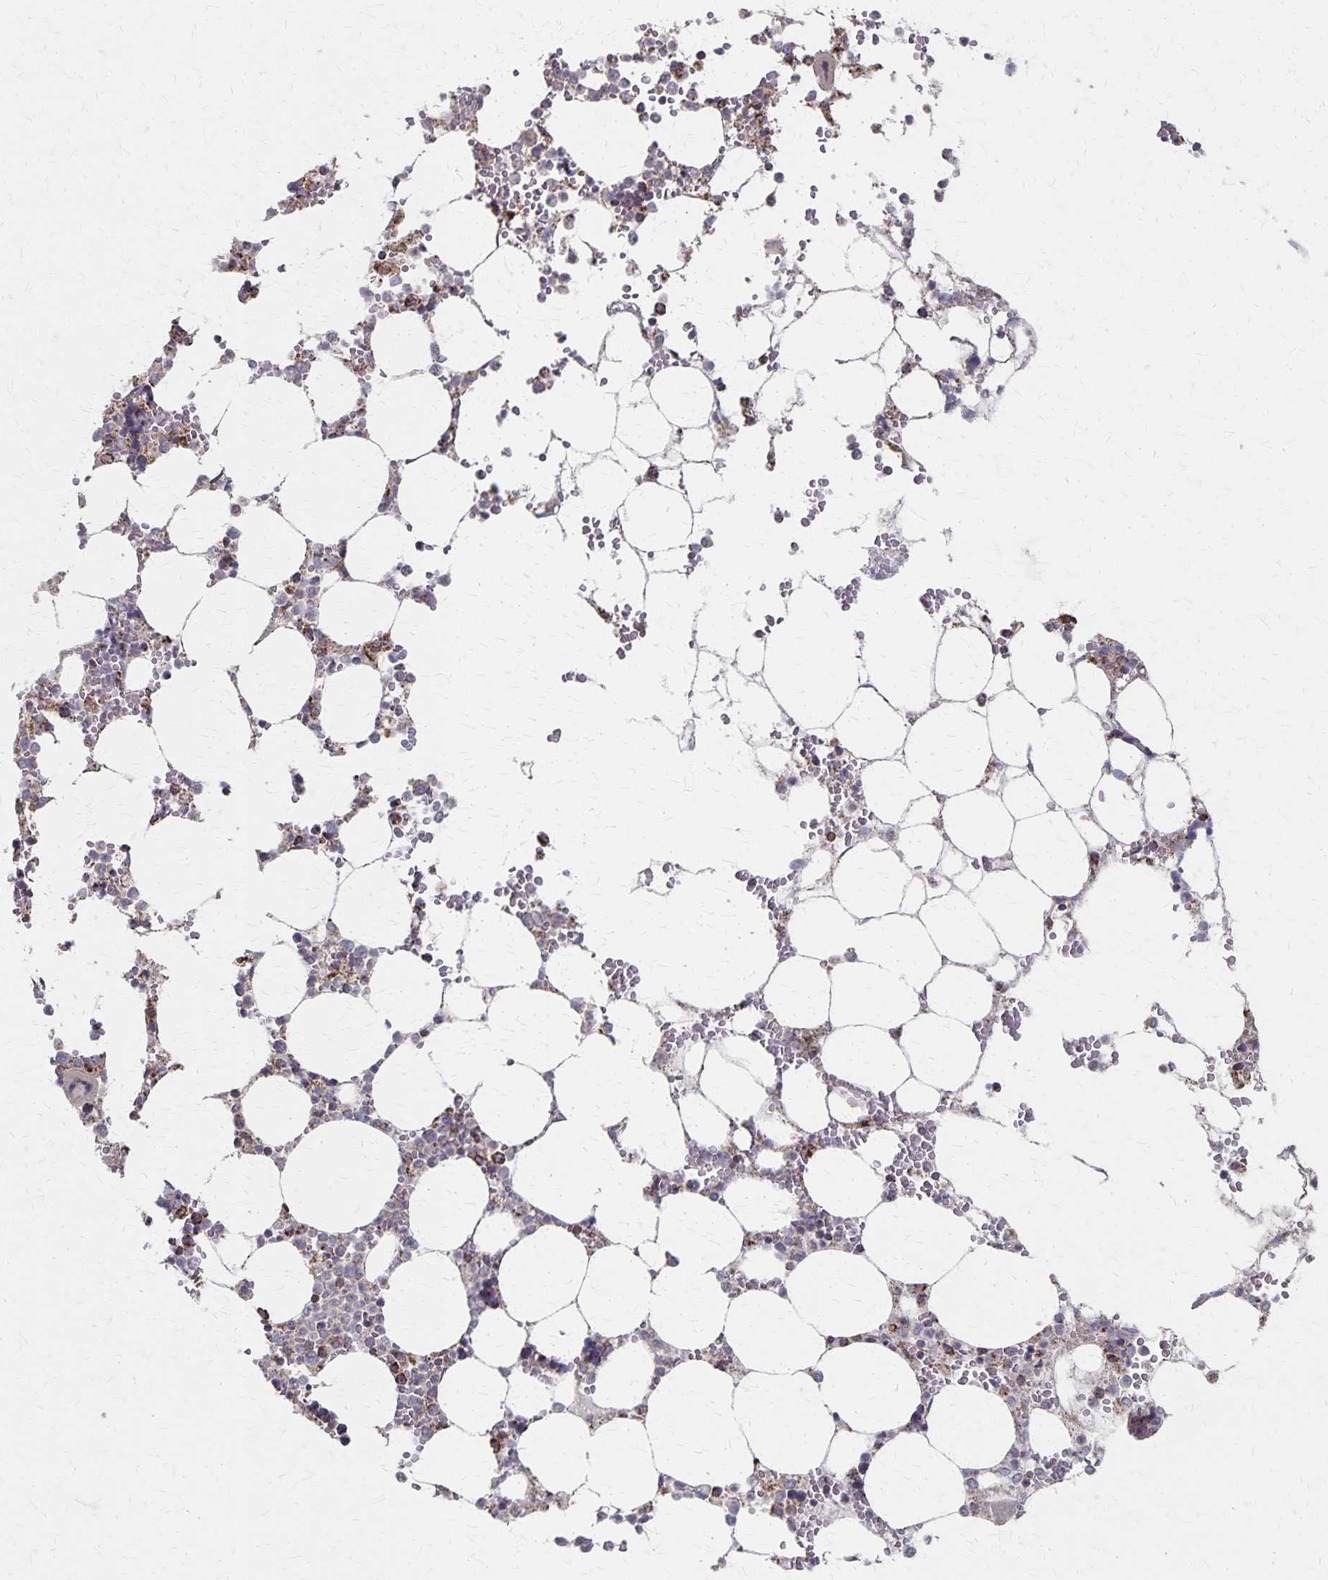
{"staining": {"intensity": "strong", "quantity": "25%-75%", "location": "cytoplasmic/membranous"}, "tissue": "bone marrow", "cell_type": "Hematopoietic cells", "image_type": "normal", "snomed": [{"axis": "morphology", "description": "Normal tissue, NOS"}, {"axis": "topography", "description": "Bone marrow"}], "caption": "This histopathology image displays IHC staining of unremarkable human bone marrow, with high strong cytoplasmic/membranous staining in about 25%-75% of hematopoietic cells.", "gene": "DYRK4", "patient": {"sex": "male", "age": 64}}